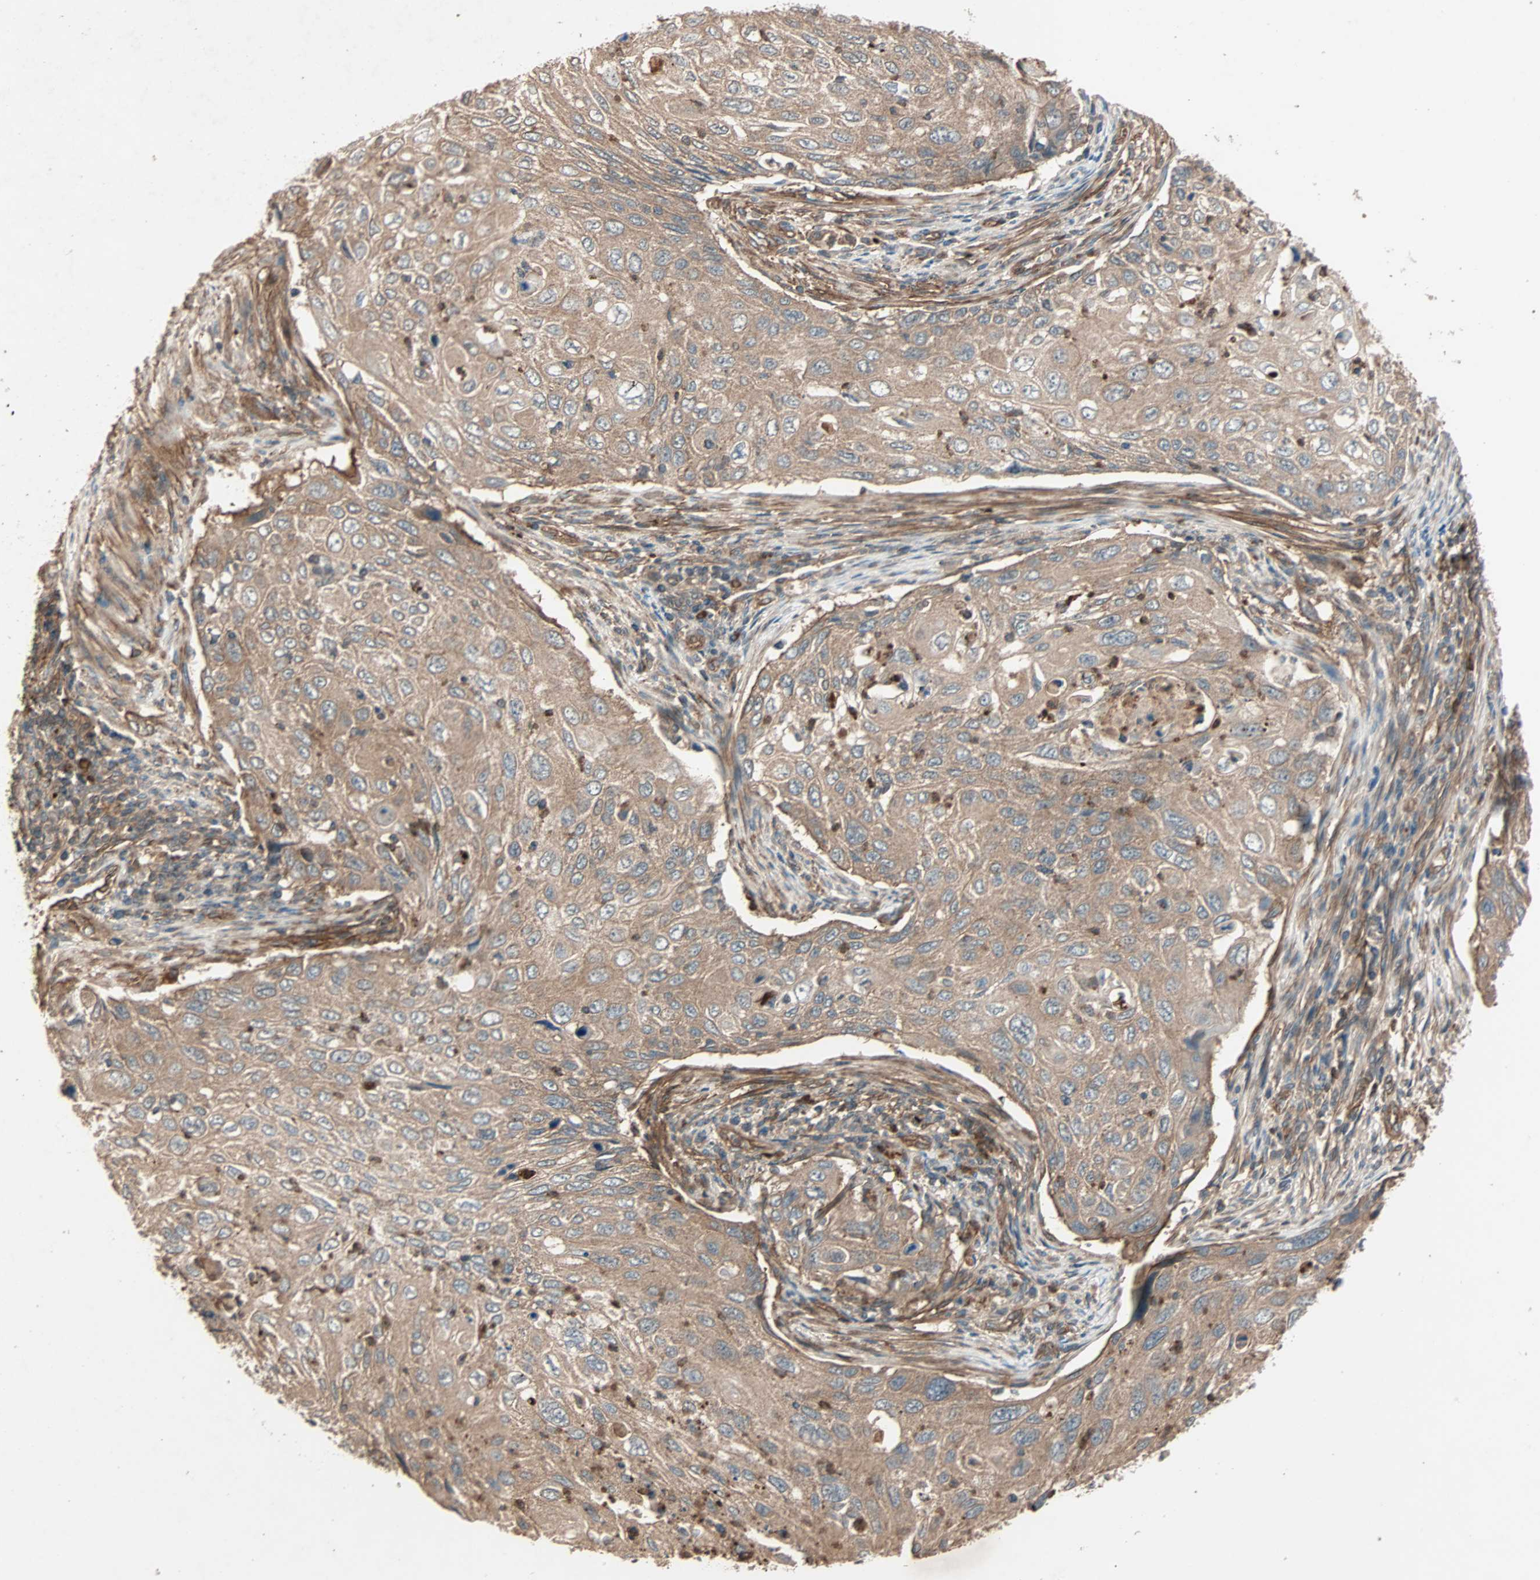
{"staining": {"intensity": "moderate", "quantity": ">75%", "location": "cytoplasmic/membranous"}, "tissue": "cervical cancer", "cell_type": "Tumor cells", "image_type": "cancer", "snomed": [{"axis": "morphology", "description": "Squamous cell carcinoma, NOS"}, {"axis": "topography", "description": "Cervix"}], "caption": "Immunohistochemistry (IHC) photomicrograph of cervical cancer stained for a protein (brown), which reveals medium levels of moderate cytoplasmic/membranous positivity in about >75% of tumor cells.", "gene": "GCK", "patient": {"sex": "female", "age": 70}}